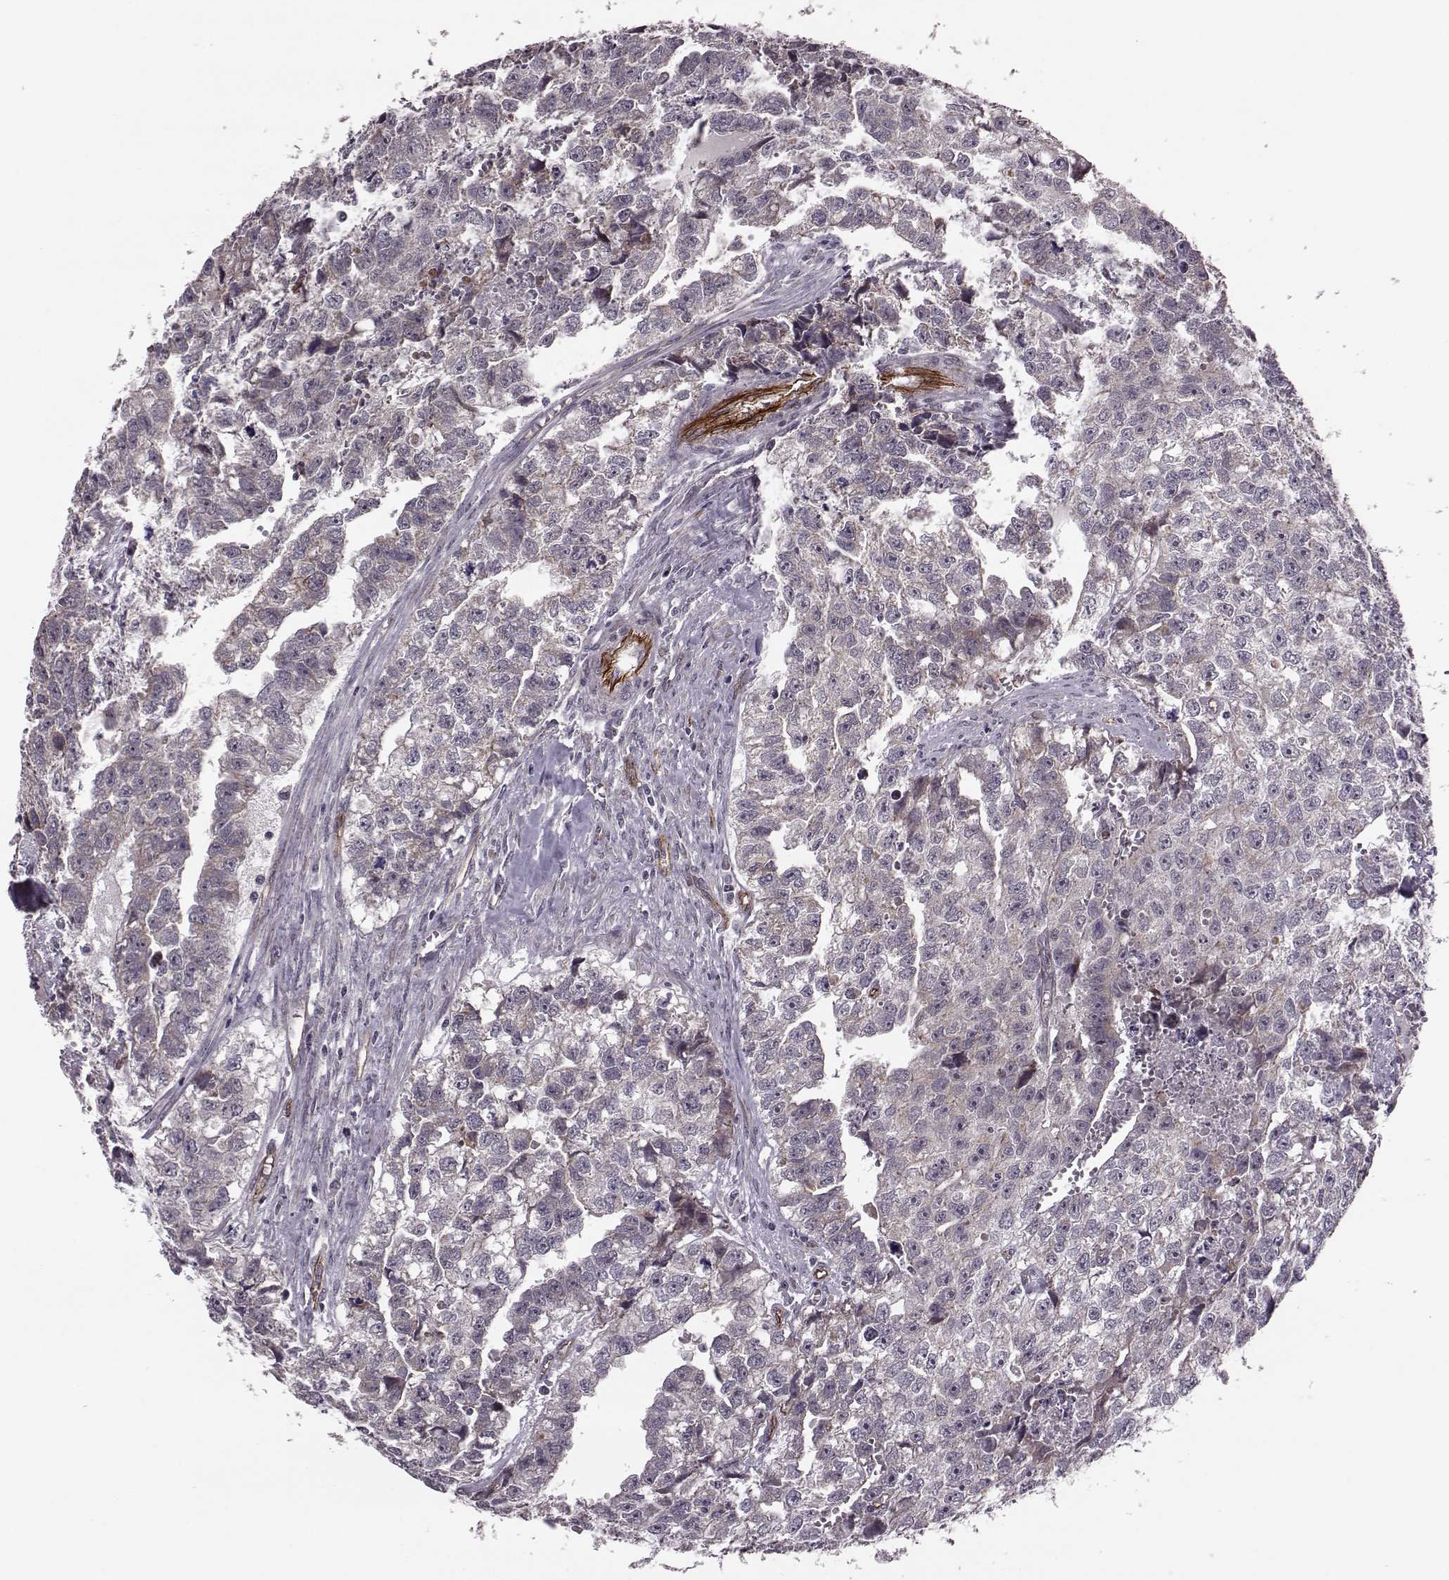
{"staining": {"intensity": "negative", "quantity": "none", "location": "none"}, "tissue": "testis cancer", "cell_type": "Tumor cells", "image_type": "cancer", "snomed": [{"axis": "morphology", "description": "Carcinoma, Embryonal, NOS"}, {"axis": "morphology", "description": "Teratoma, malignant, NOS"}, {"axis": "topography", "description": "Testis"}], "caption": "Immunohistochemistry (IHC) histopathology image of neoplastic tissue: human embryonal carcinoma (testis) stained with DAB shows no significant protein expression in tumor cells.", "gene": "SYNPO", "patient": {"sex": "male", "age": 44}}